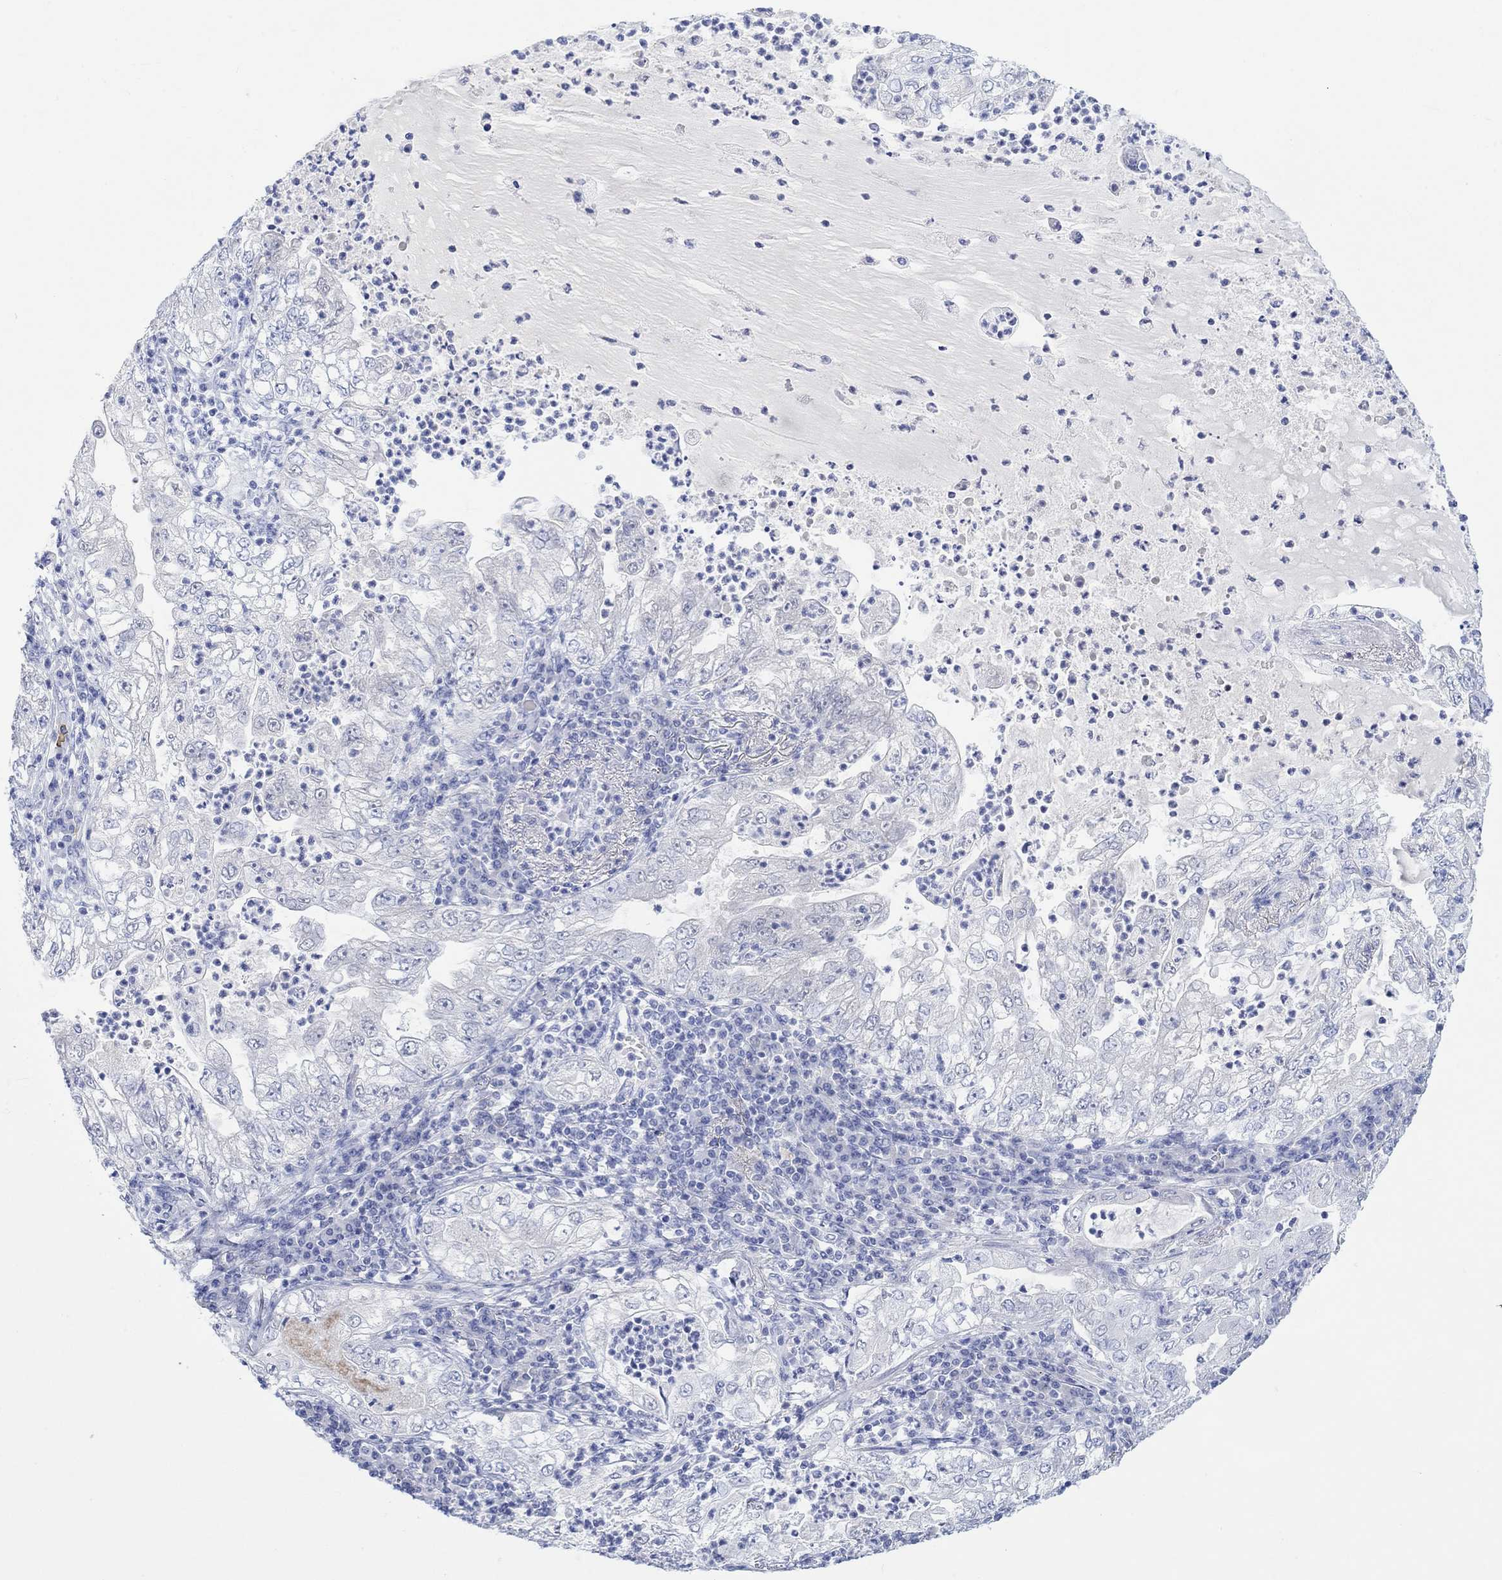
{"staining": {"intensity": "negative", "quantity": "none", "location": "none"}, "tissue": "lung cancer", "cell_type": "Tumor cells", "image_type": "cancer", "snomed": [{"axis": "morphology", "description": "Adenocarcinoma, NOS"}, {"axis": "topography", "description": "Lung"}], "caption": "Tumor cells are negative for protein expression in human lung adenocarcinoma.", "gene": "CALCA", "patient": {"sex": "female", "age": 73}}